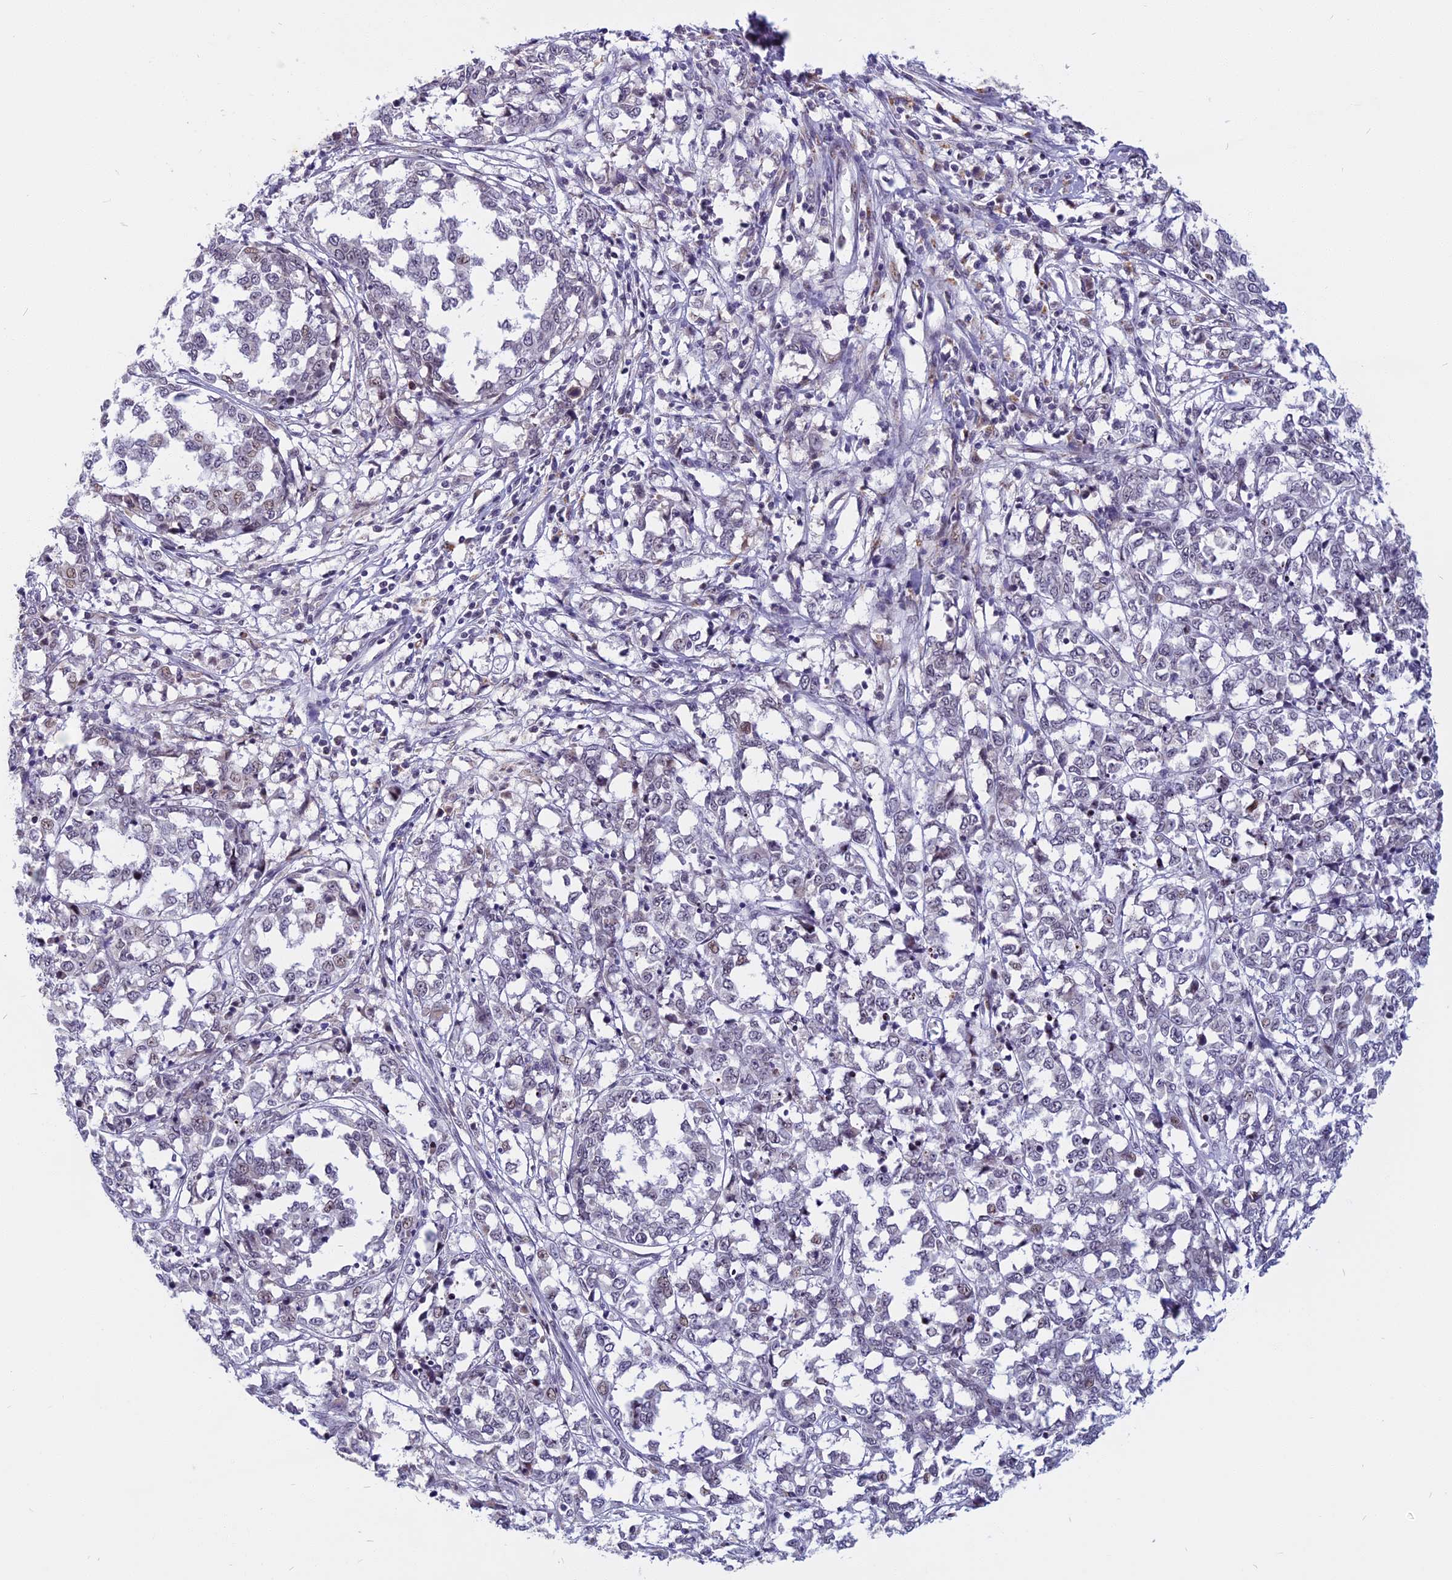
{"staining": {"intensity": "weak", "quantity": "<25%", "location": "nuclear"}, "tissue": "melanoma", "cell_type": "Tumor cells", "image_type": "cancer", "snomed": [{"axis": "morphology", "description": "Malignant melanoma, NOS"}, {"axis": "topography", "description": "Skin"}], "caption": "The IHC image has no significant expression in tumor cells of malignant melanoma tissue.", "gene": "CDC7", "patient": {"sex": "female", "age": 72}}